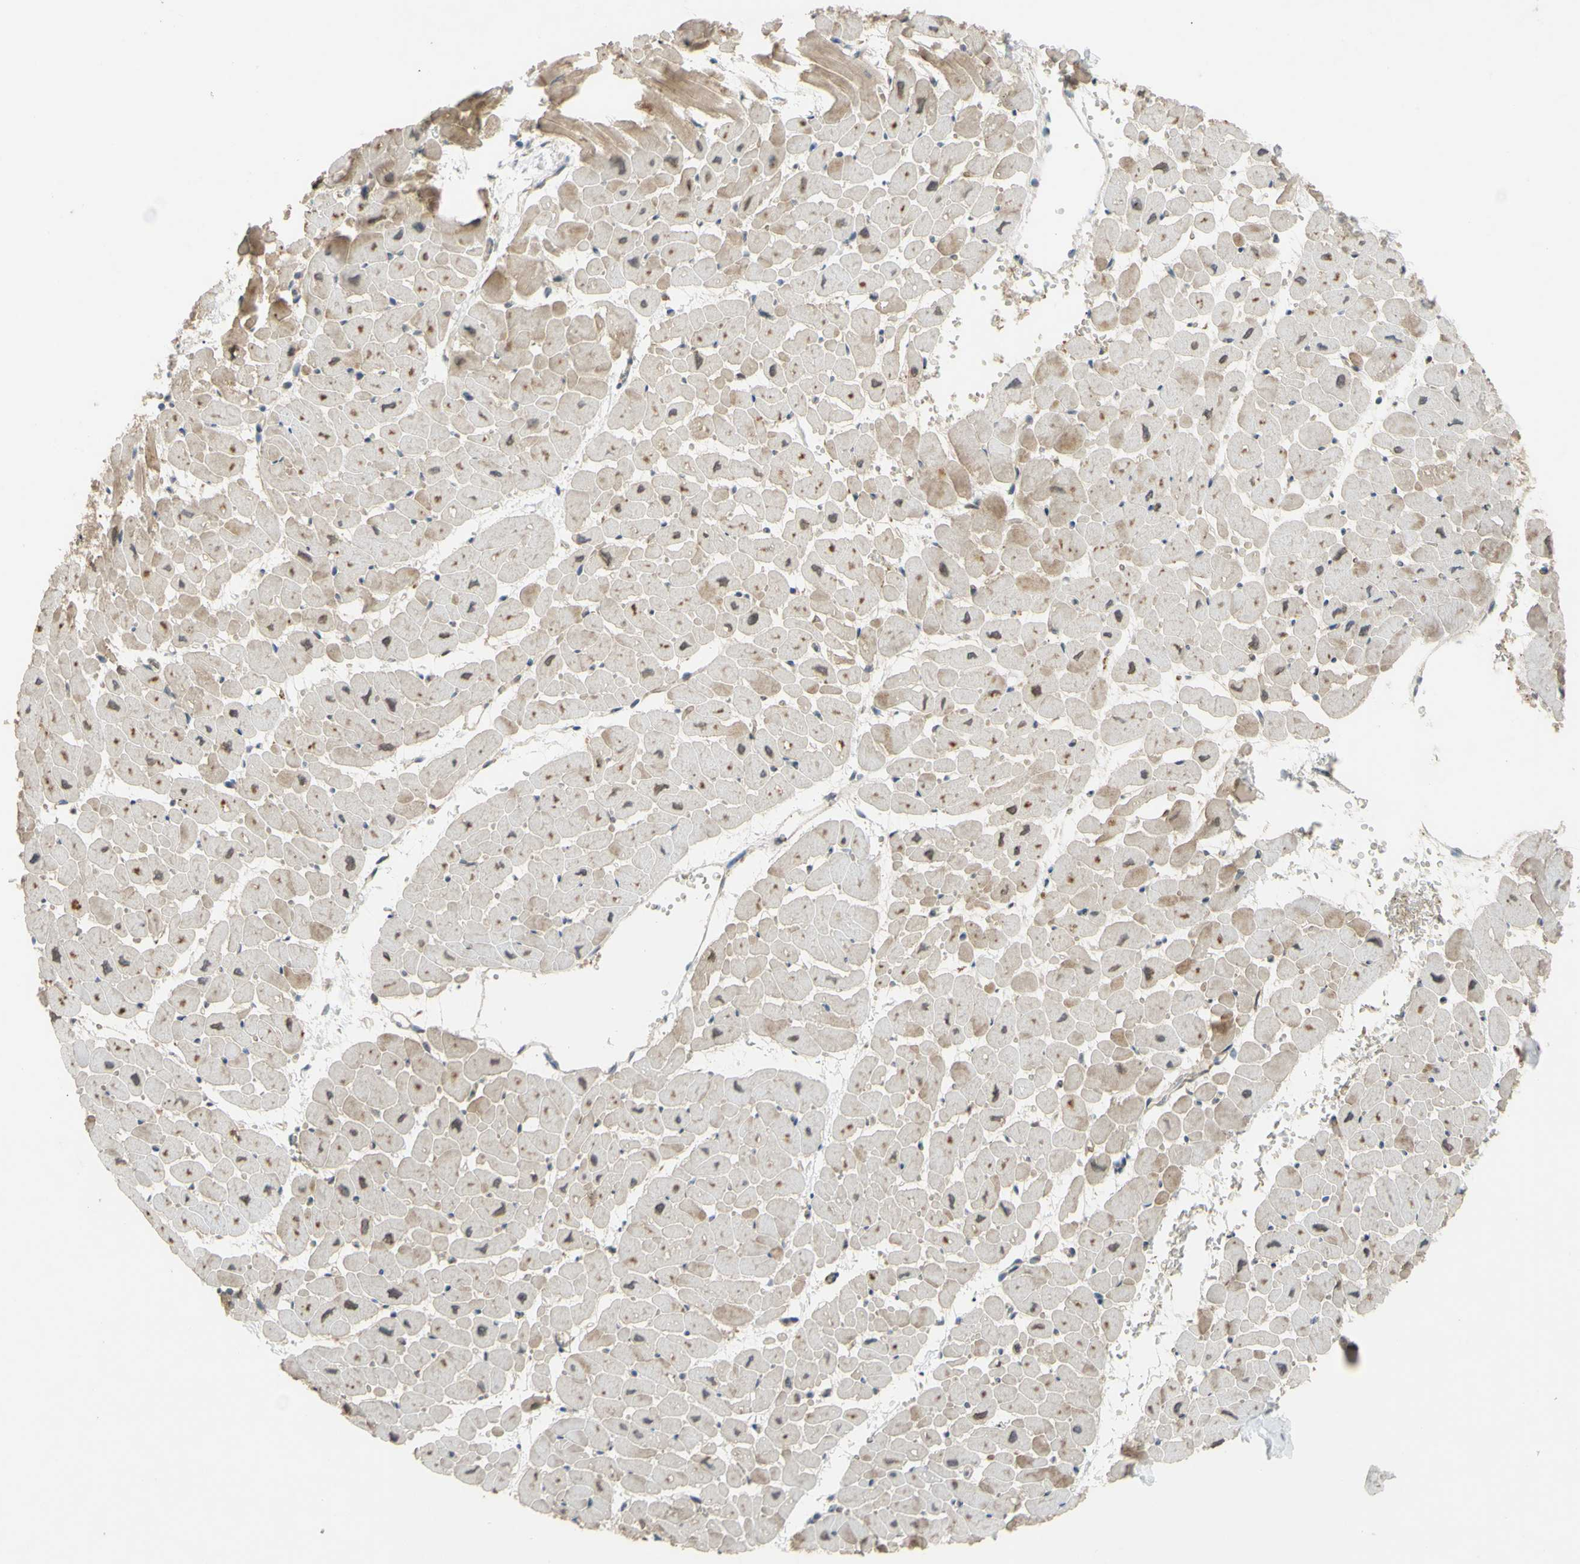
{"staining": {"intensity": "moderate", "quantity": "25%-75%", "location": "cytoplasmic/membranous"}, "tissue": "heart muscle", "cell_type": "Cardiomyocytes", "image_type": "normal", "snomed": [{"axis": "morphology", "description": "Normal tissue, NOS"}, {"axis": "topography", "description": "Heart"}], "caption": "Moderate cytoplasmic/membranous staining for a protein is present in about 25%-75% of cardiomyocytes of benign heart muscle using immunohistochemistry (IHC).", "gene": "ALK", "patient": {"sex": "male", "age": 45}}